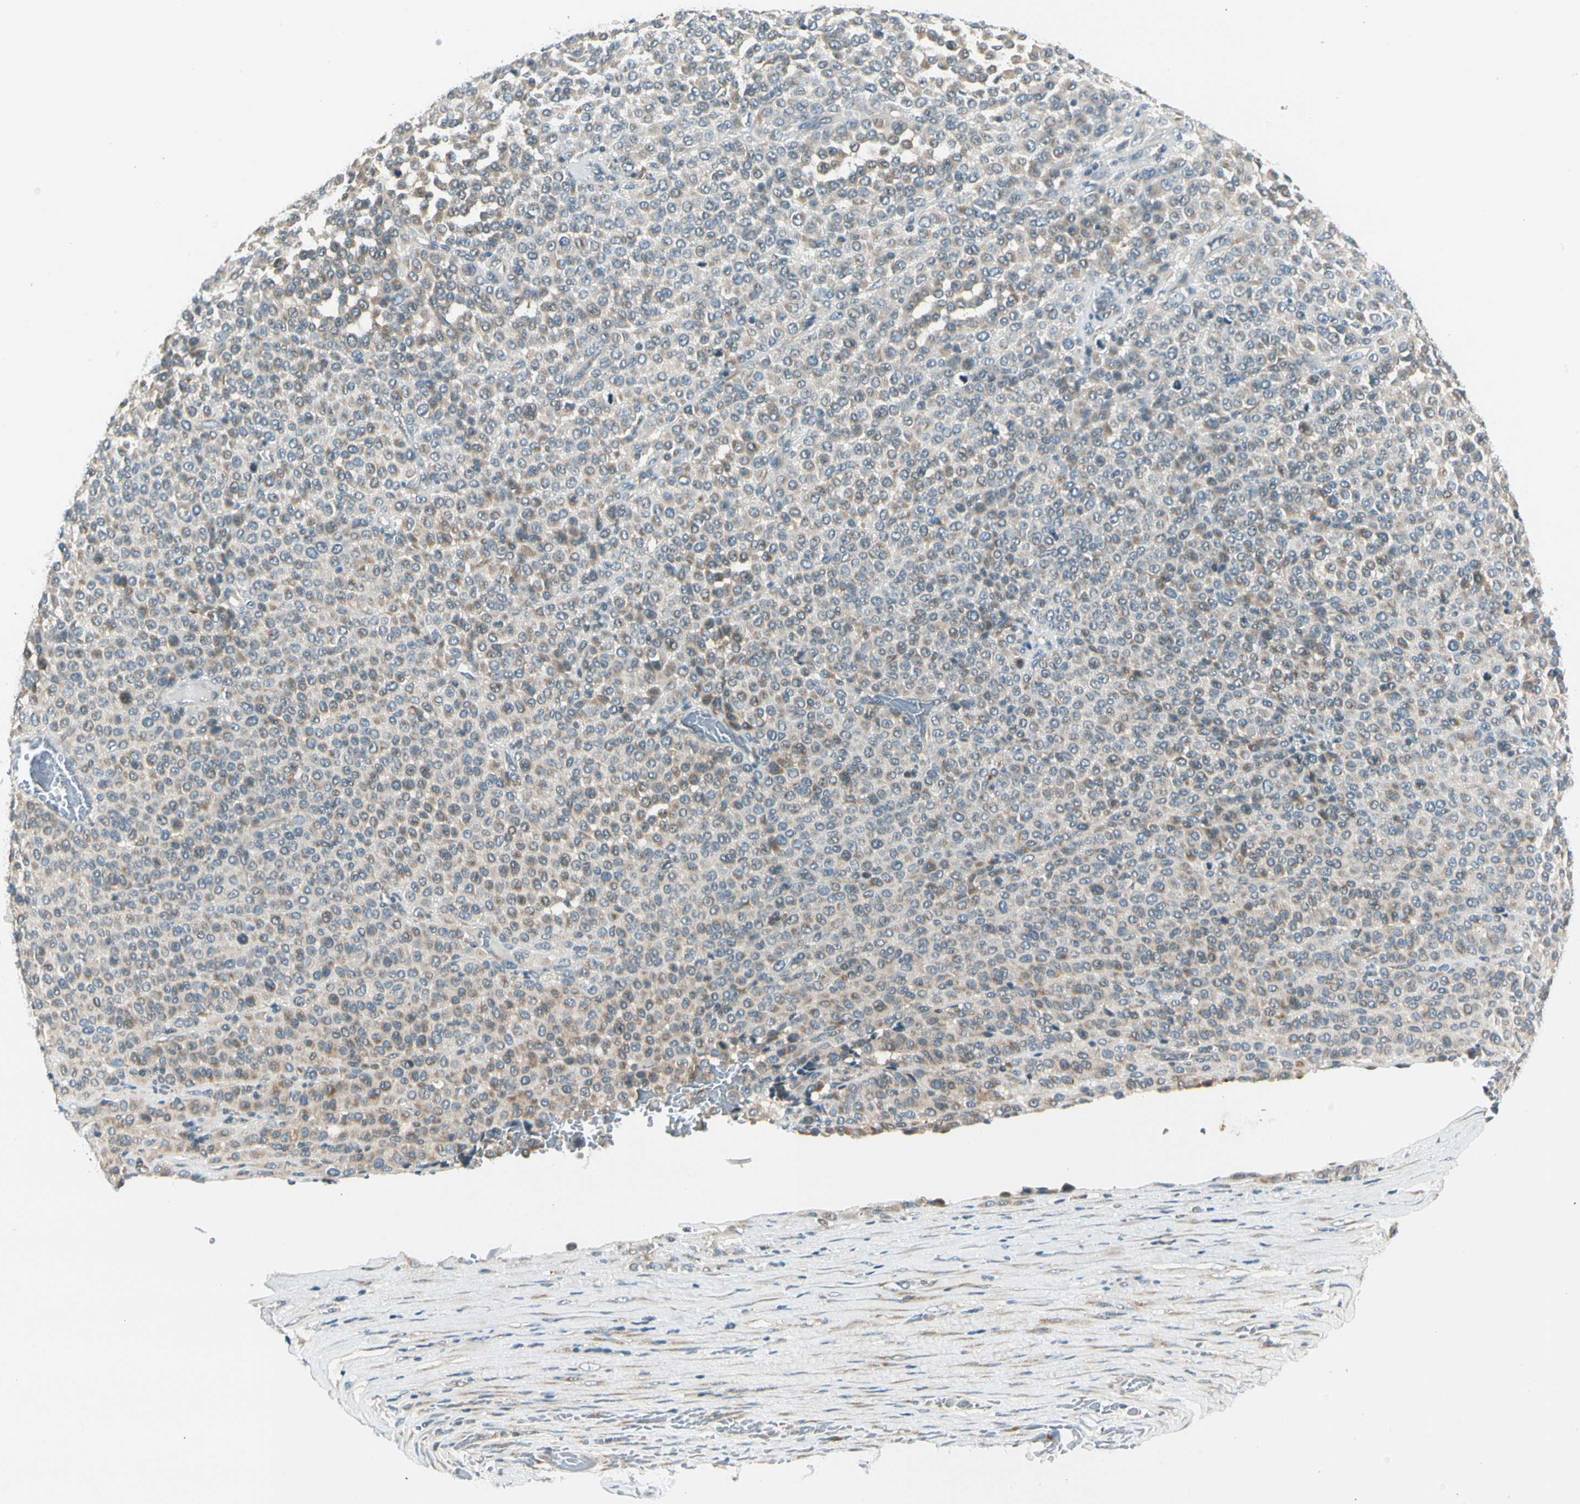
{"staining": {"intensity": "weak", "quantity": "25%-75%", "location": "cytoplasmic/membranous"}, "tissue": "melanoma", "cell_type": "Tumor cells", "image_type": "cancer", "snomed": [{"axis": "morphology", "description": "Malignant melanoma, Metastatic site"}, {"axis": "topography", "description": "Pancreas"}], "caption": "IHC (DAB (3,3'-diaminobenzidine)) staining of melanoma reveals weak cytoplasmic/membranous protein staining in approximately 25%-75% of tumor cells.", "gene": "BNIP1", "patient": {"sex": "female", "age": 30}}